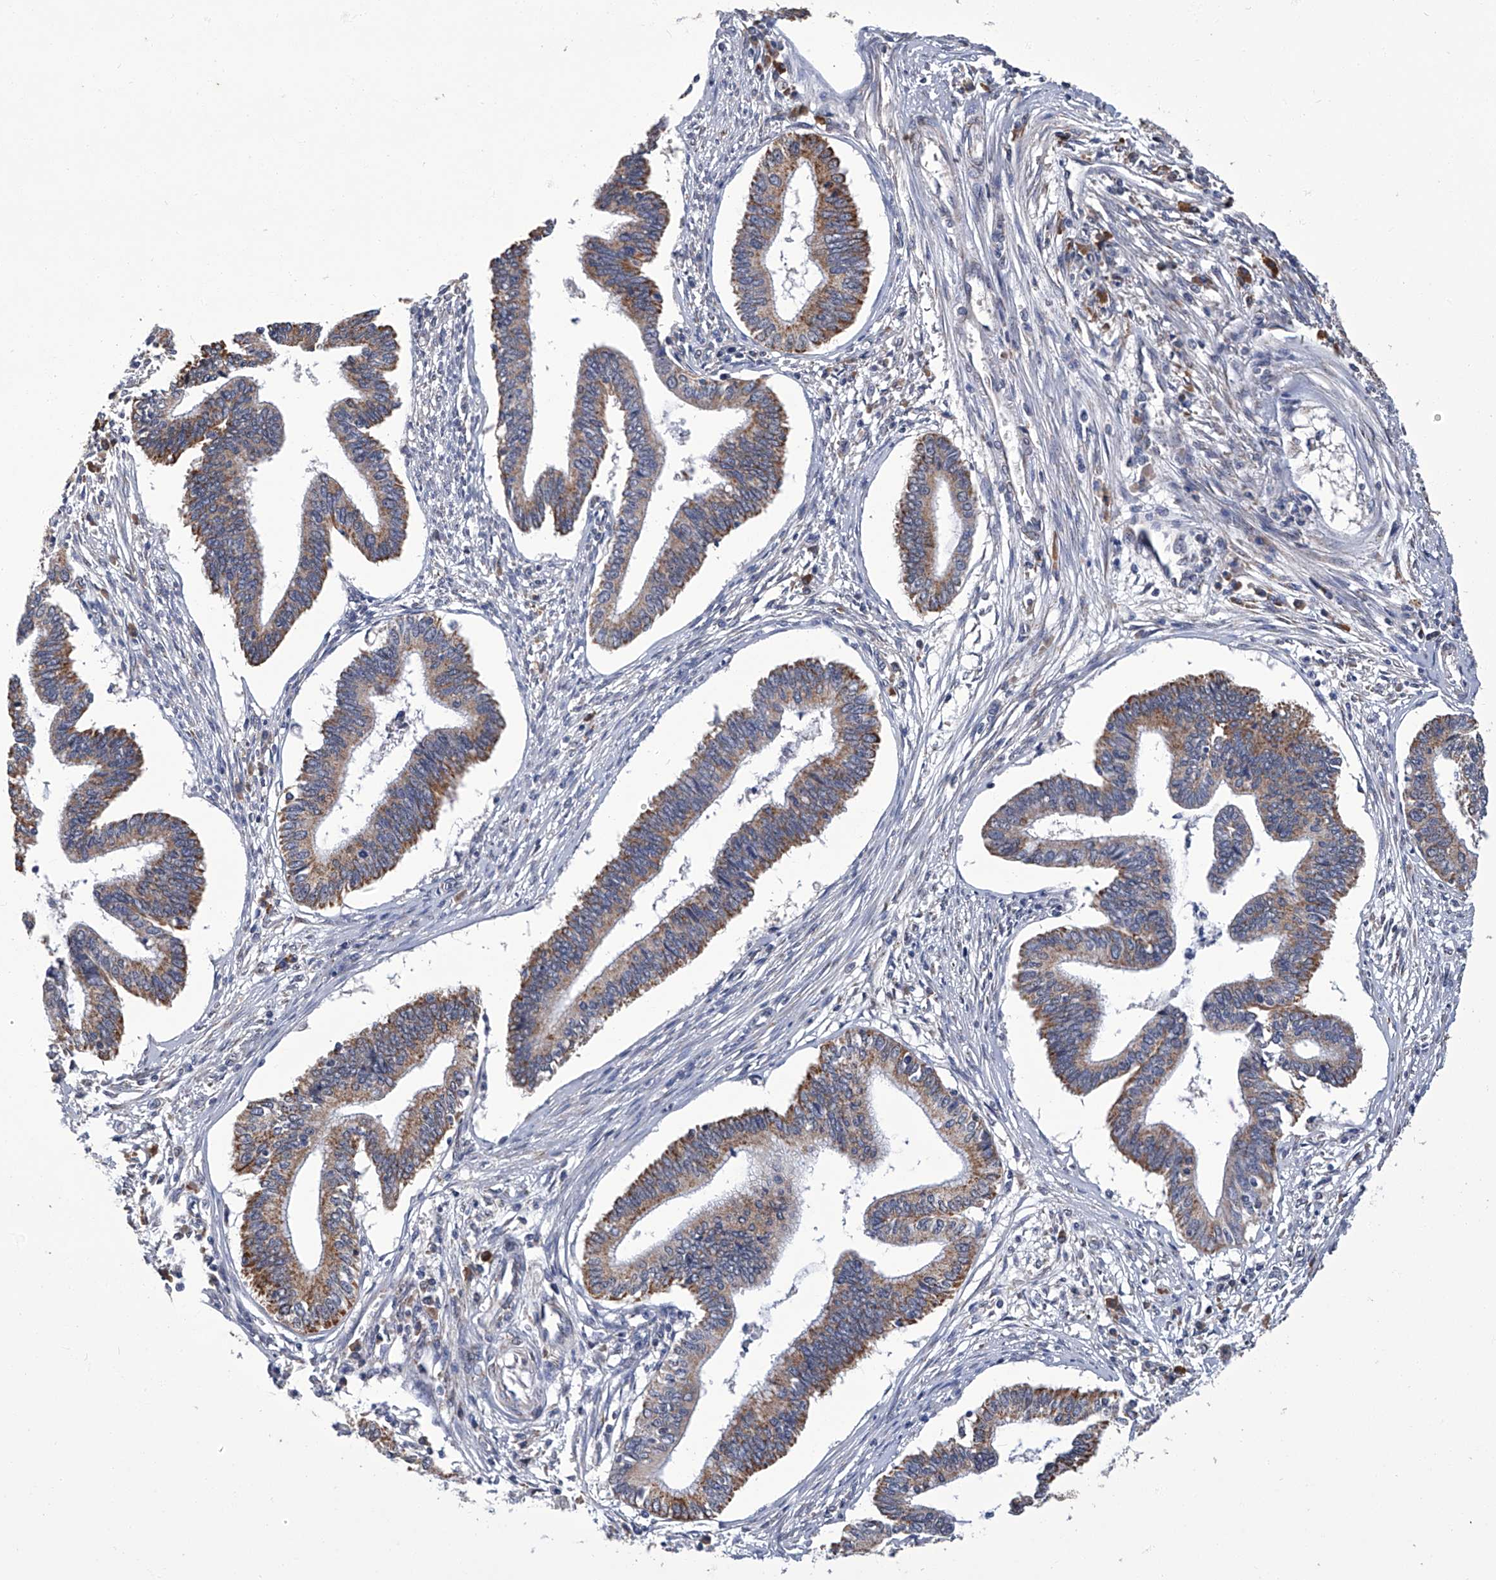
{"staining": {"intensity": "moderate", "quantity": ">75%", "location": "cytoplasmic/membranous"}, "tissue": "cervical cancer", "cell_type": "Tumor cells", "image_type": "cancer", "snomed": [{"axis": "morphology", "description": "Adenocarcinoma, NOS"}, {"axis": "topography", "description": "Cervix"}], "caption": "A medium amount of moderate cytoplasmic/membranous staining is present in about >75% of tumor cells in cervical cancer tissue.", "gene": "OAT", "patient": {"sex": "female", "age": 36}}